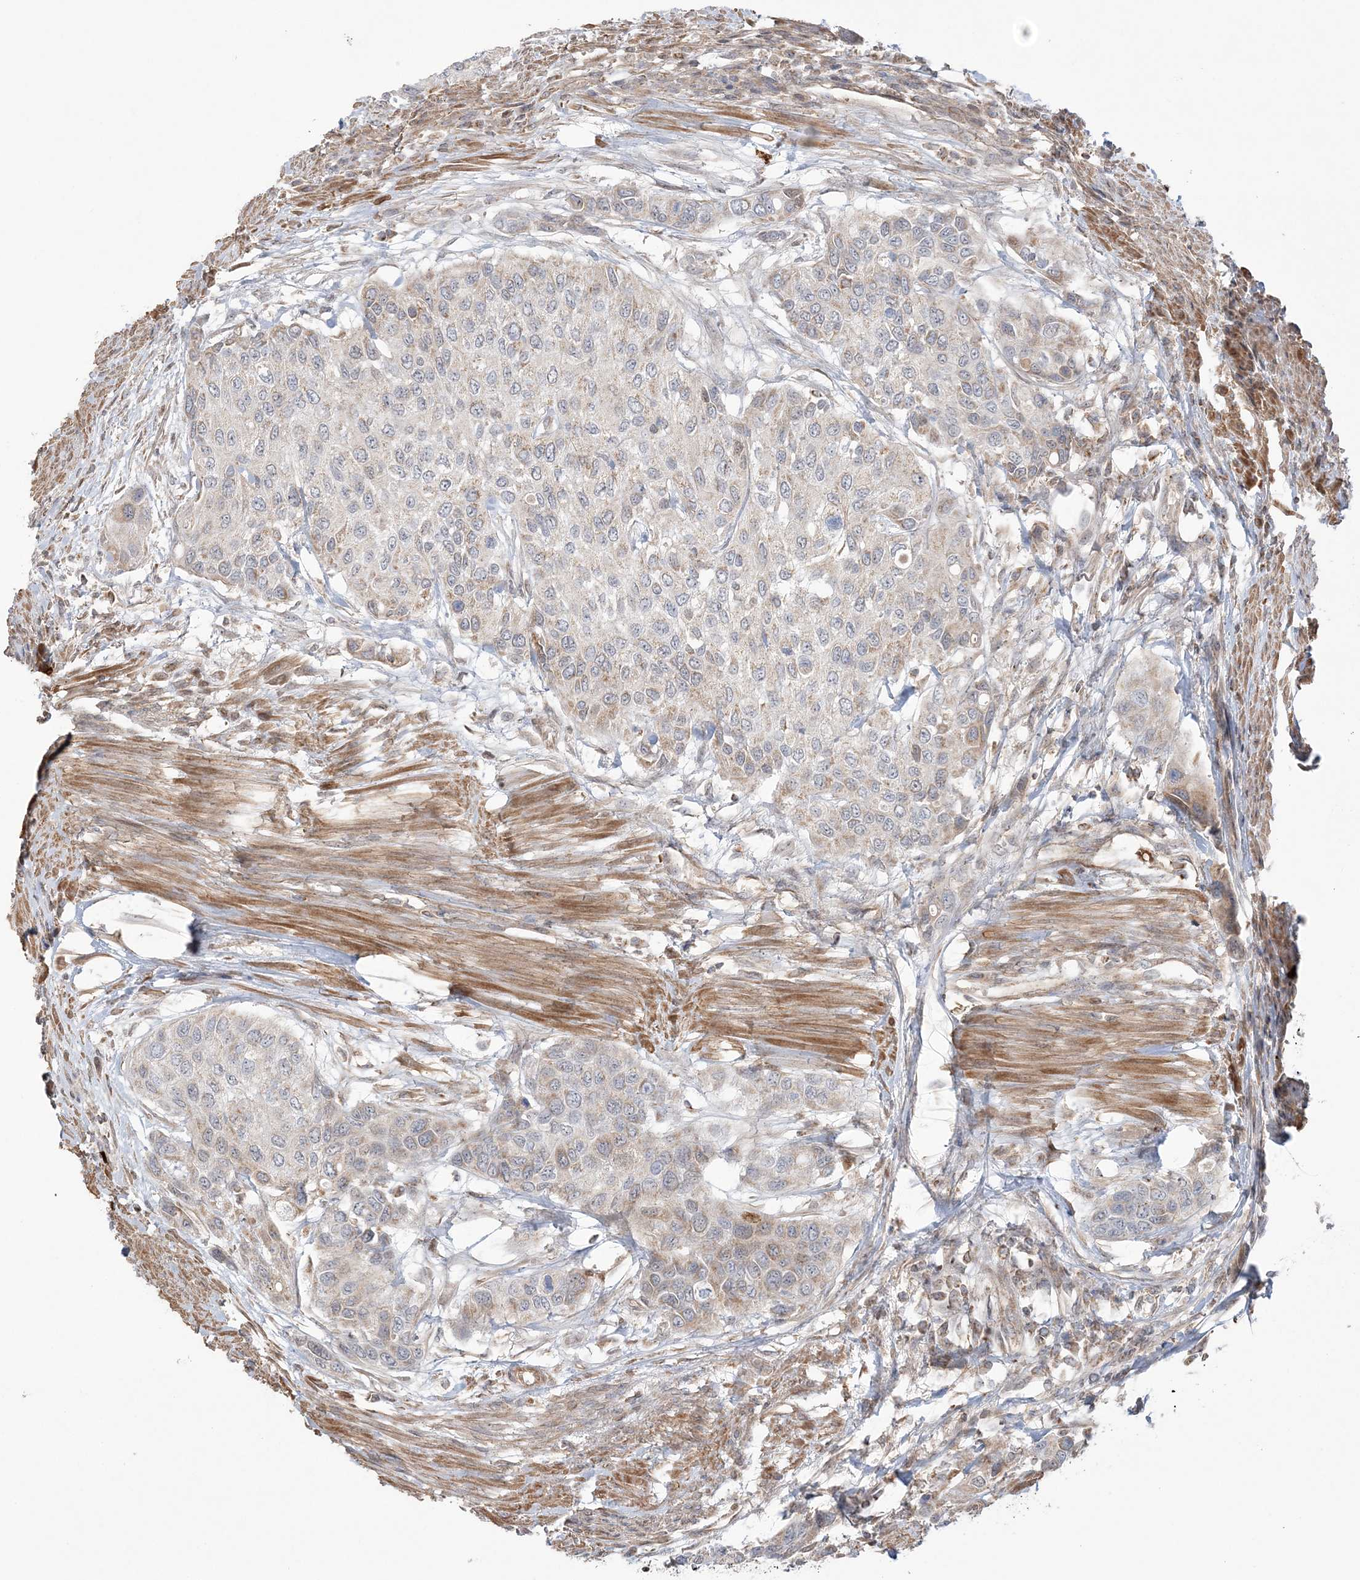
{"staining": {"intensity": "weak", "quantity": "<25%", "location": "cytoplasmic/membranous"}, "tissue": "urothelial cancer", "cell_type": "Tumor cells", "image_type": "cancer", "snomed": [{"axis": "morphology", "description": "Normal tissue, NOS"}, {"axis": "morphology", "description": "Urothelial carcinoma, High grade"}, {"axis": "topography", "description": "Vascular tissue"}, {"axis": "topography", "description": "Urinary bladder"}], "caption": "IHC histopathology image of neoplastic tissue: urothelial carcinoma (high-grade) stained with DAB shows no significant protein staining in tumor cells.", "gene": "SCLT1", "patient": {"sex": "female", "age": 56}}